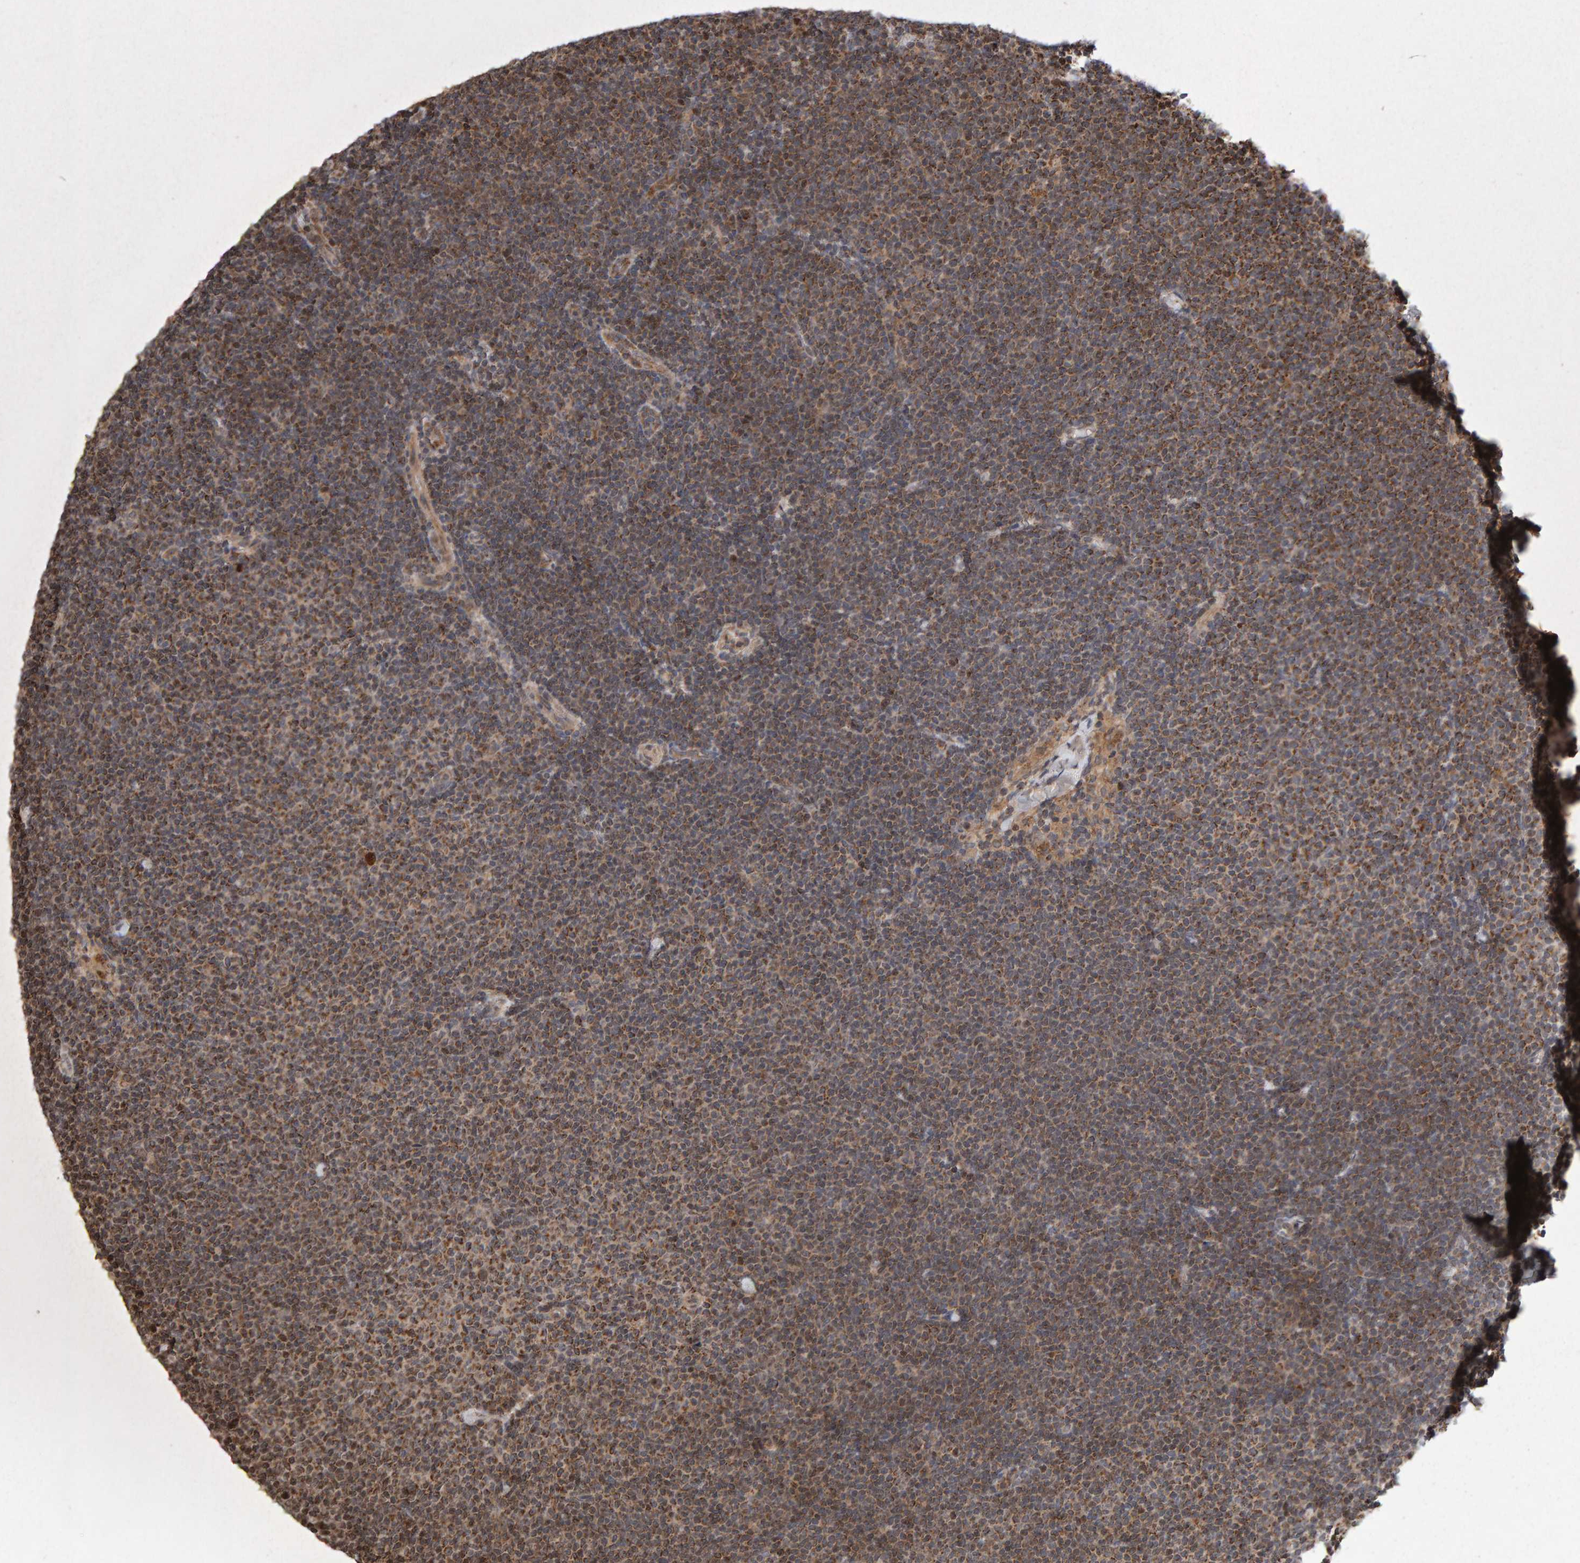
{"staining": {"intensity": "moderate", "quantity": "25%-75%", "location": "cytoplasmic/membranous"}, "tissue": "lymphoma", "cell_type": "Tumor cells", "image_type": "cancer", "snomed": [{"axis": "morphology", "description": "Malignant lymphoma, non-Hodgkin's type, Low grade"}, {"axis": "topography", "description": "Lymph node"}], "caption": "A brown stain labels moderate cytoplasmic/membranous expression of a protein in malignant lymphoma, non-Hodgkin's type (low-grade) tumor cells. (Brightfield microscopy of DAB IHC at high magnification).", "gene": "PECR", "patient": {"sex": "female", "age": 53}}